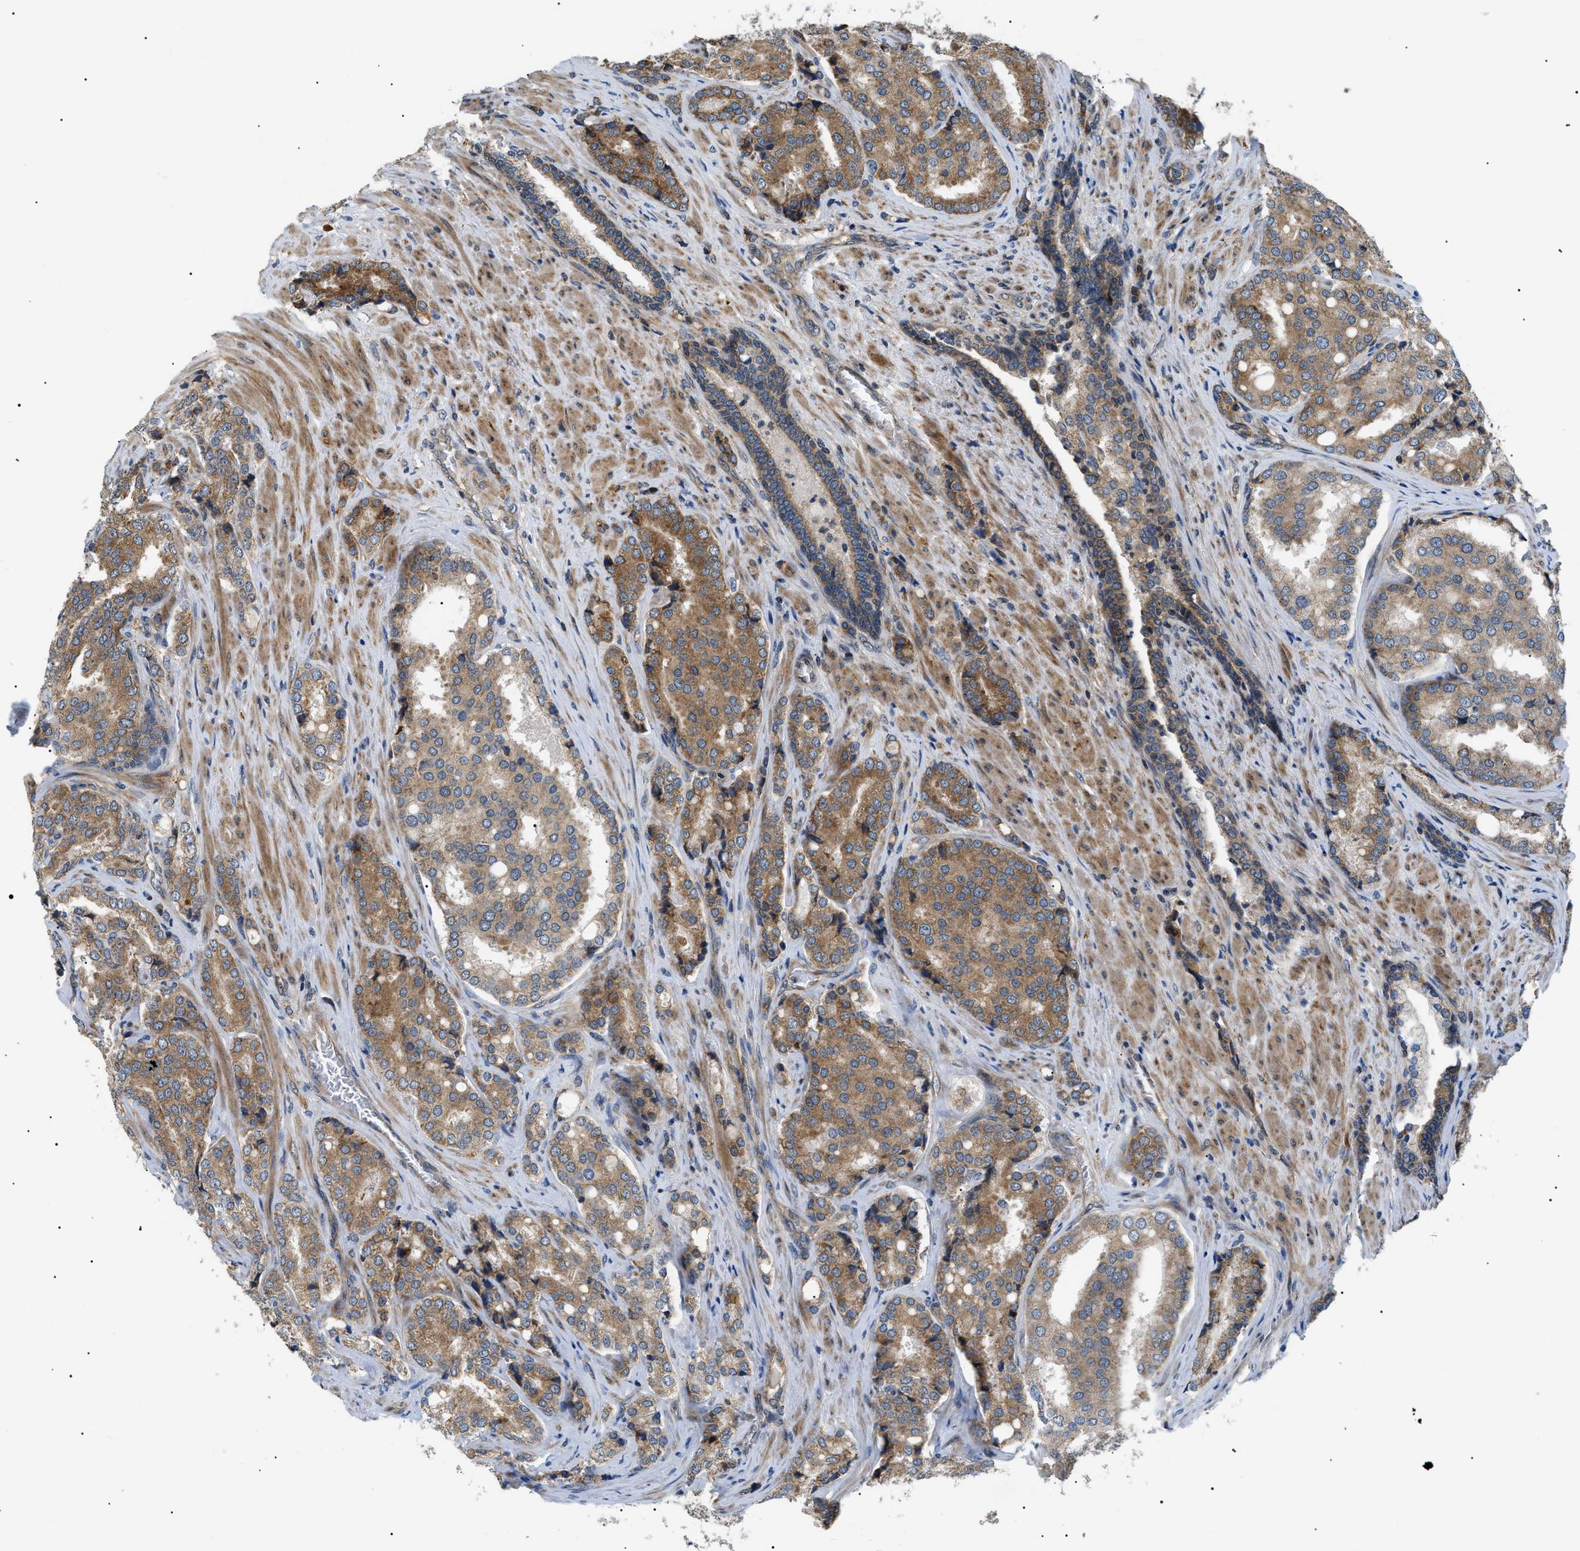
{"staining": {"intensity": "moderate", "quantity": ">75%", "location": "cytoplasmic/membranous"}, "tissue": "prostate cancer", "cell_type": "Tumor cells", "image_type": "cancer", "snomed": [{"axis": "morphology", "description": "Adenocarcinoma, High grade"}, {"axis": "topography", "description": "Prostate"}], "caption": "A medium amount of moderate cytoplasmic/membranous staining is appreciated in about >75% of tumor cells in prostate cancer tissue.", "gene": "SRPK1", "patient": {"sex": "male", "age": 50}}